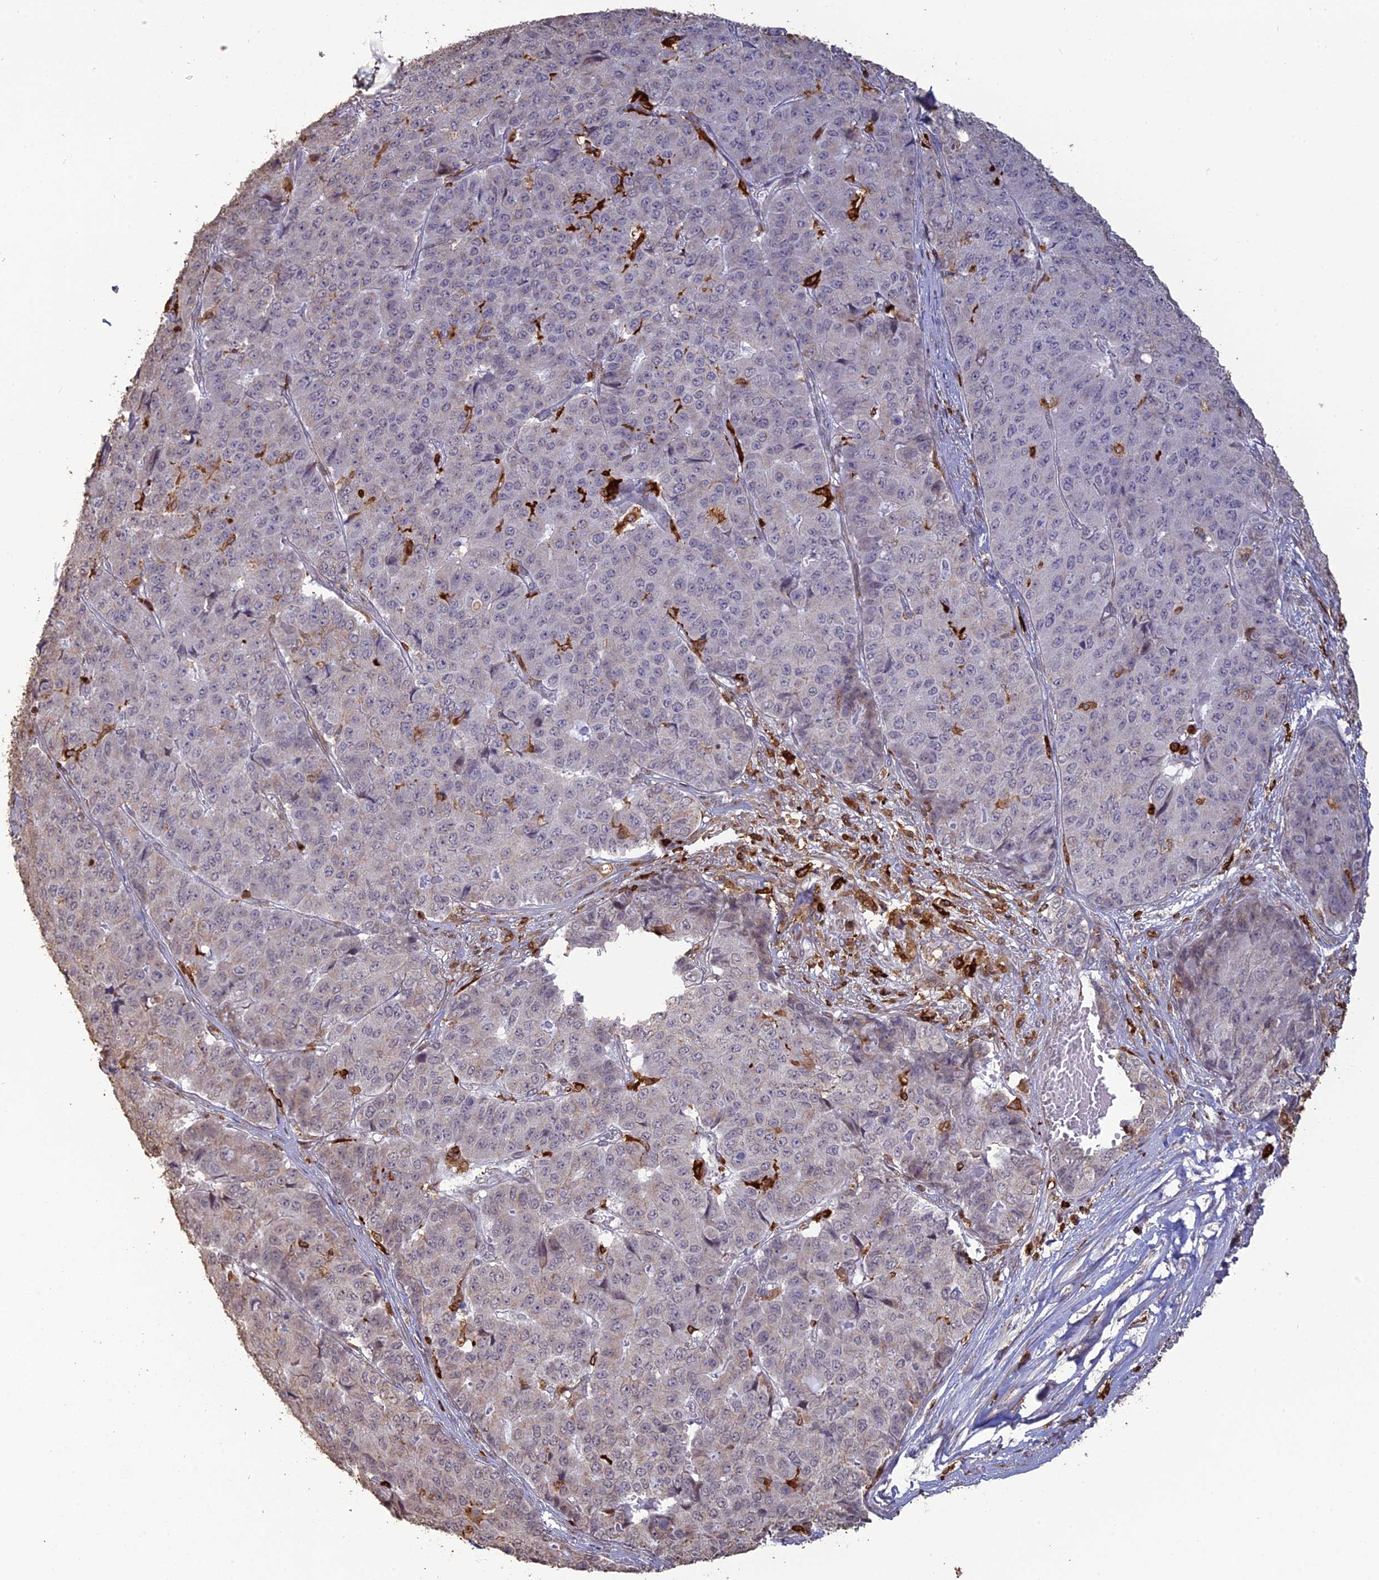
{"staining": {"intensity": "negative", "quantity": "none", "location": "none"}, "tissue": "pancreatic cancer", "cell_type": "Tumor cells", "image_type": "cancer", "snomed": [{"axis": "morphology", "description": "Adenocarcinoma, NOS"}, {"axis": "topography", "description": "Pancreas"}], "caption": "A histopathology image of pancreatic cancer stained for a protein shows no brown staining in tumor cells. Brightfield microscopy of IHC stained with DAB (brown) and hematoxylin (blue), captured at high magnification.", "gene": "APOBR", "patient": {"sex": "male", "age": 50}}